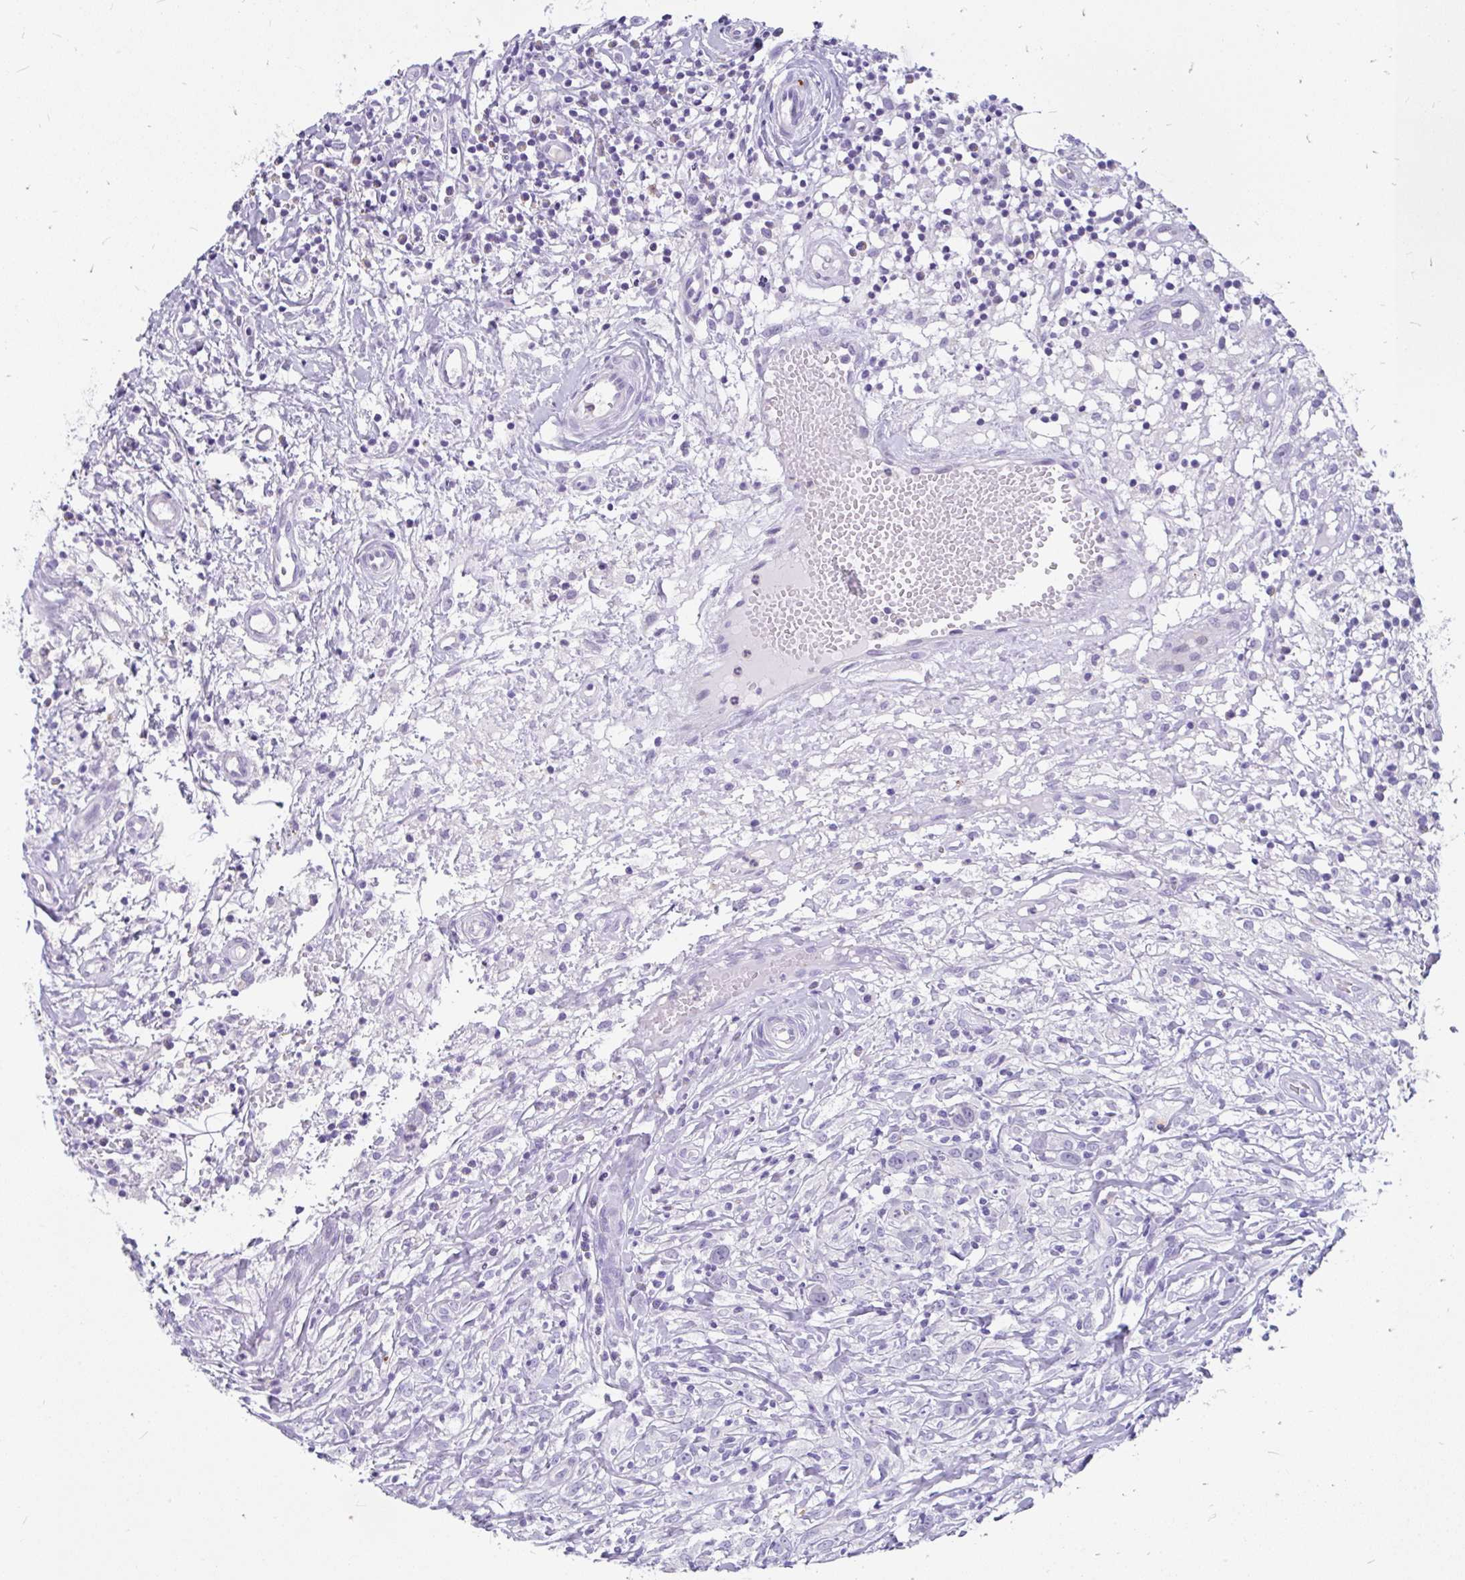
{"staining": {"intensity": "negative", "quantity": "none", "location": "none"}, "tissue": "lymphoma", "cell_type": "Tumor cells", "image_type": "cancer", "snomed": [{"axis": "morphology", "description": "Hodgkin's disease, NOS"}, {"axis": "topography", "description": "No Tissue"}], "caption": "A high-resolution histopathology image shows IHC staining of lymphoma, which reveals no significant expression in tumor cells.", "gene": "KIAA2013", "patient": {"sex": "female", "age": 21}}